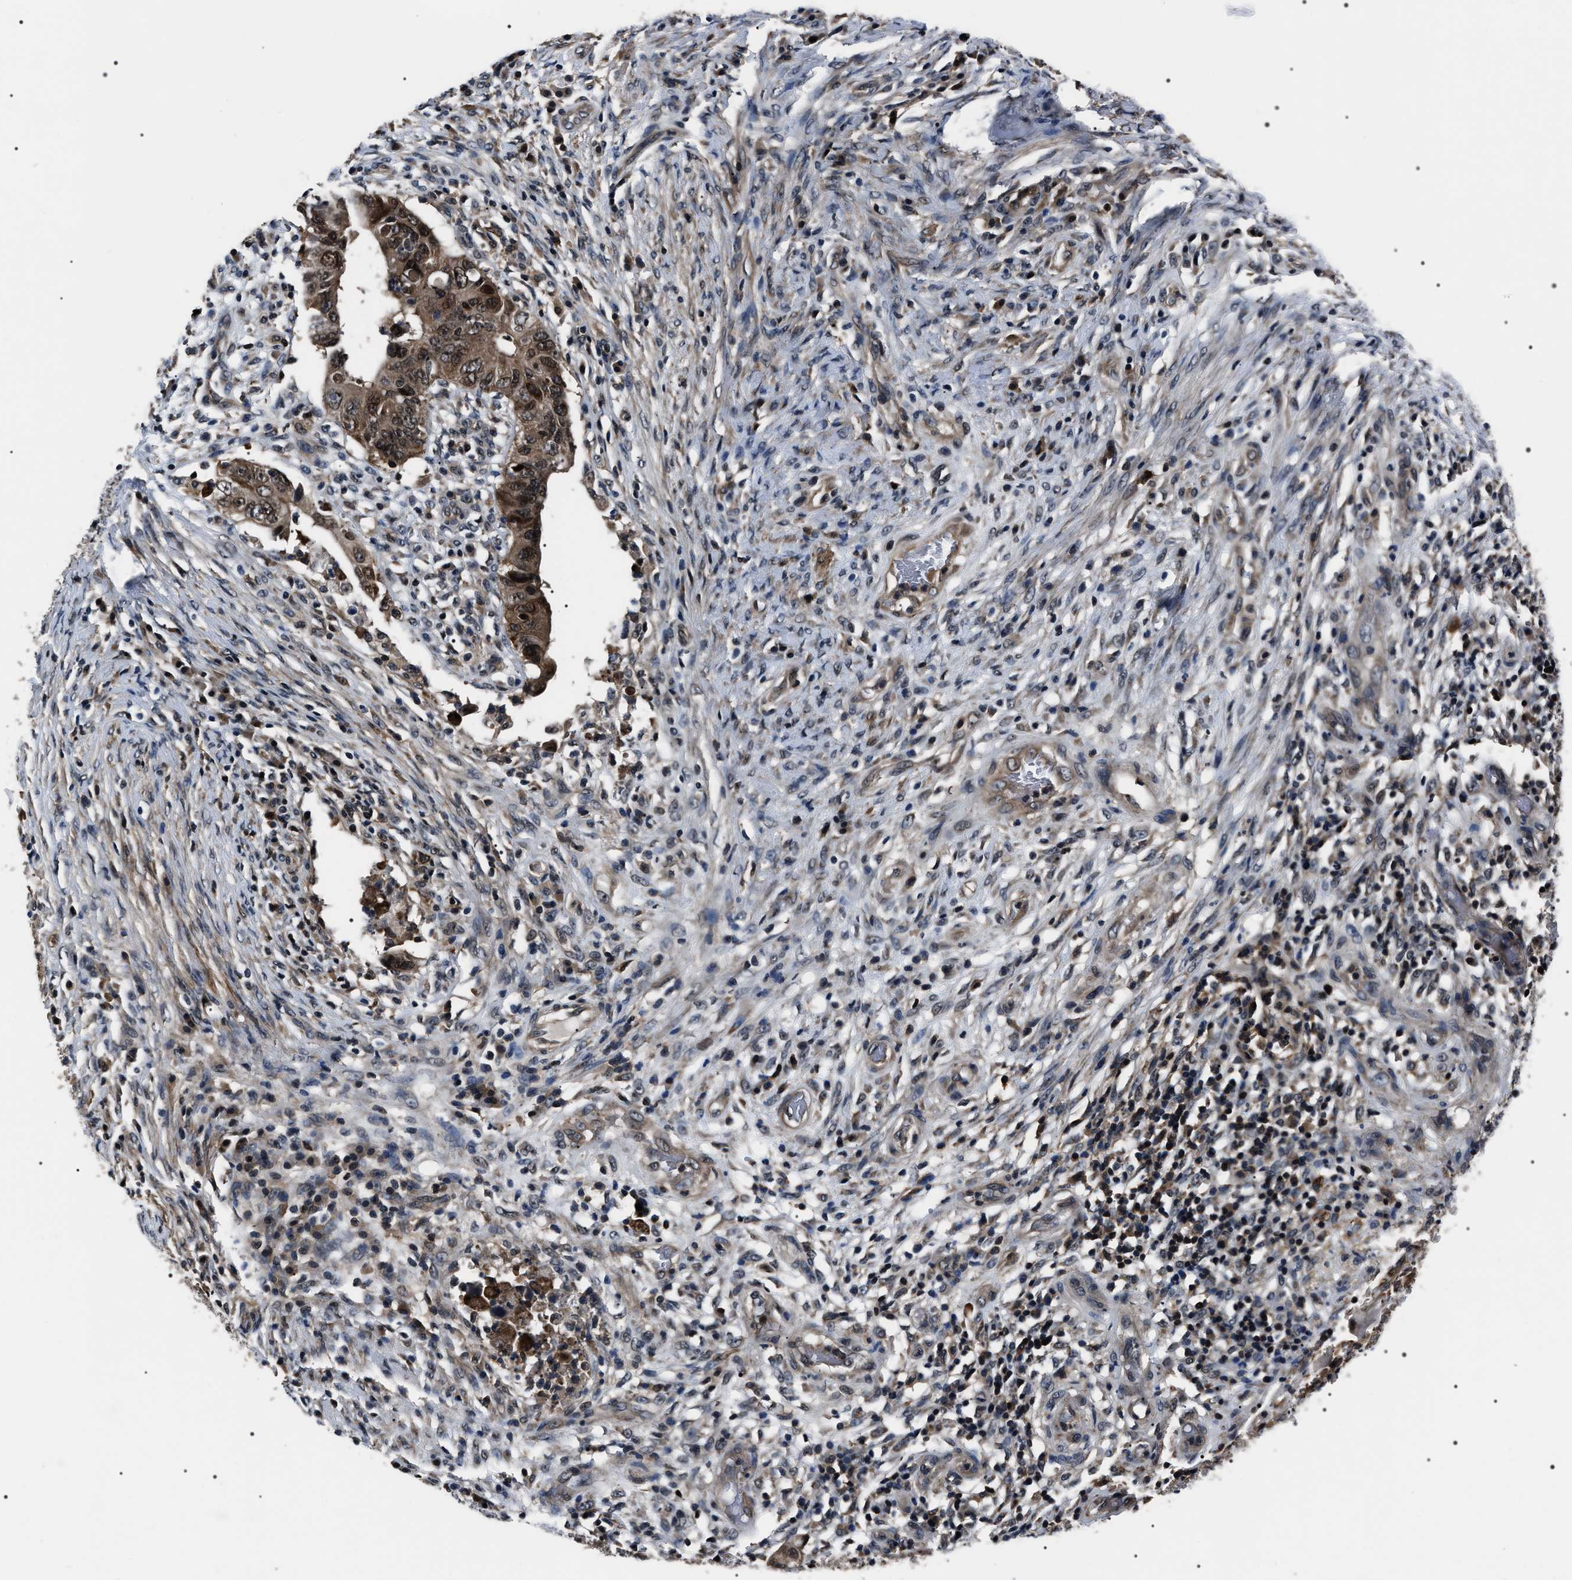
{"staining": {"intensity": "moderate", "quantity": ">75%", "location": "cytoplasmic/membranous,nuclear"}, "tissue": "colorectal cancer", "cell_type": "Tumor cells", "image_type": "cancer", "snomed": [{"axis": "morphology", "description": "Adenocarcinoma, NOS"}, {"axis": "topography", "description": "Rectum"}], "caption": "Immunohistochemistry image of neoplastic tissue: human colorectal cancer (adenocarcinoma) stained using immunohistochemistry (IHC) reveals medium levels of moderate protein expression localized specifically in the cytoplasmic/membranous and nuclear of tumor cells, appearing as a cytoplasmic/membranous and nuclear brown color.", "gene": "SIPA1", "patient": {"sex": "female", "age": 71}}